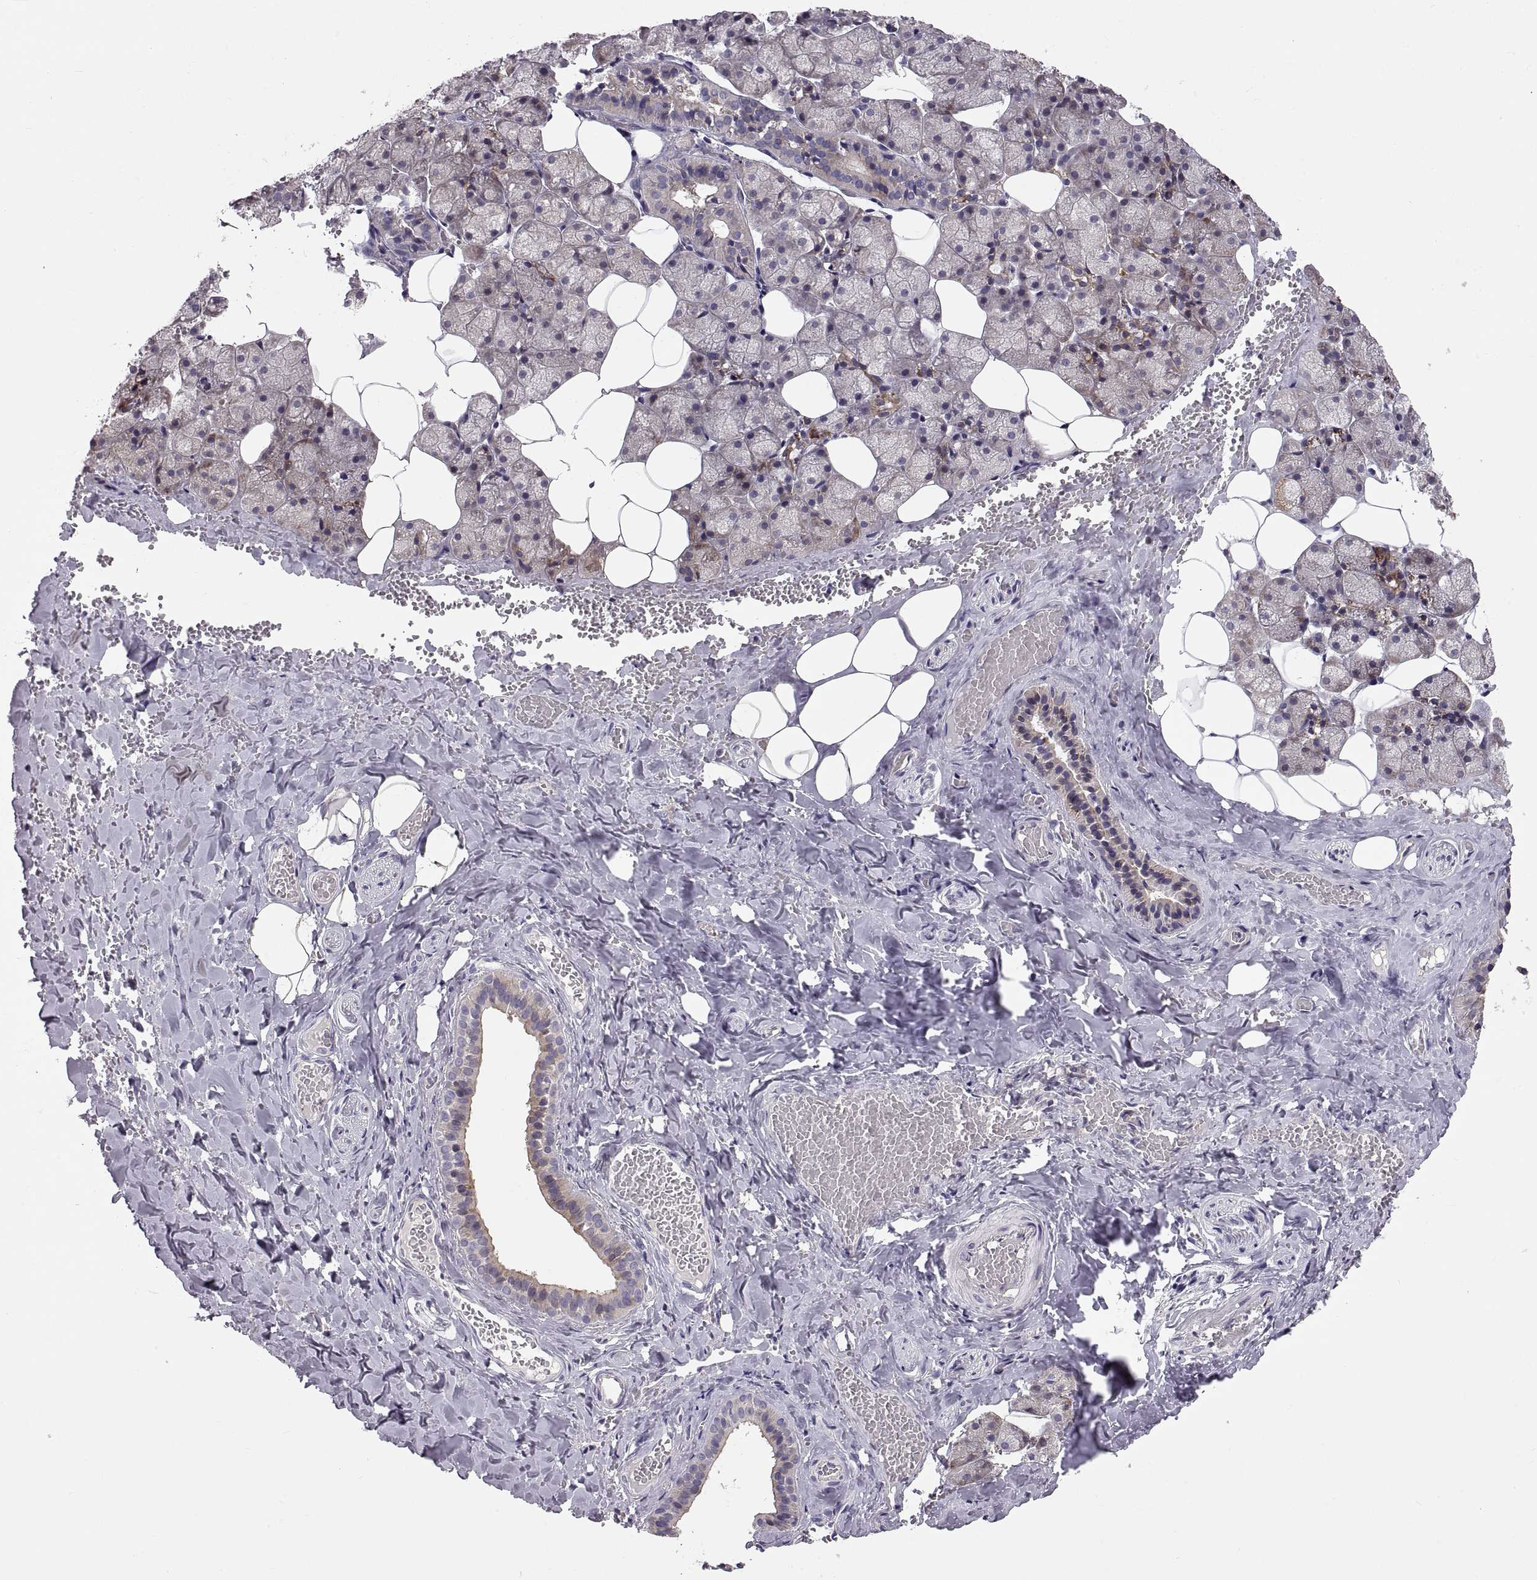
{"staining": {"intensity": "moderate", "quantity": "25%-75%", "location": "cytoplasmic/membranous"}, "tissue": "salivary gland", "cell_type": "Glandular cells", "image_type": "normal", "snomed": [{"axis": "morphology", "description": "Normal tissue, NOS"}, {"axis": "topography", "description": "Salivary gland"}], "caption": "Human salivary gland stained for a protein (brown) reveals moderate cytoplasmic/membranous positive expression in approximately 25%-75% of glandular cells.", "gene": "PLEKHB2", "patient": {"sex": "male", "age": 38}}